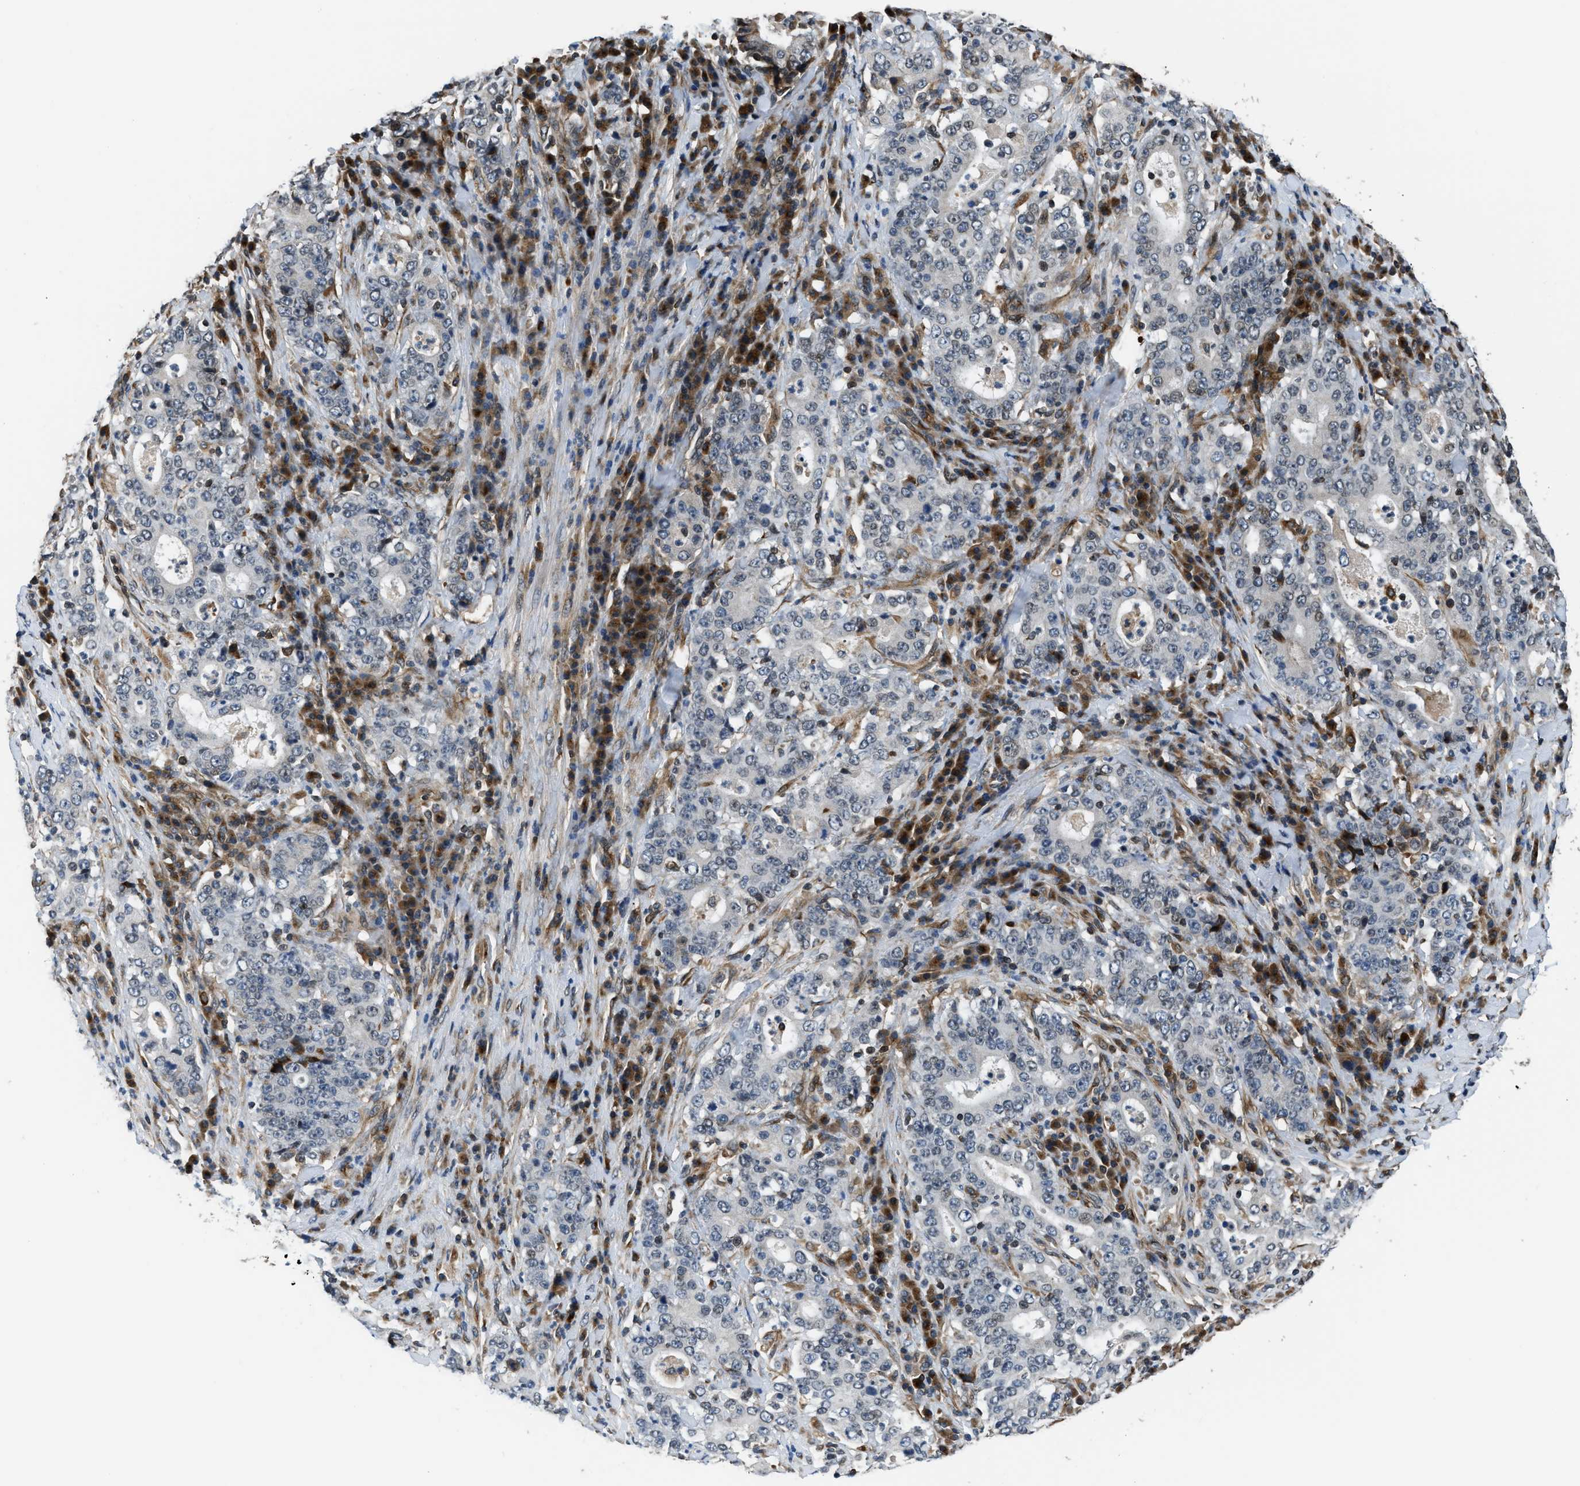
{"staining": {"intensity": "negative", "quantity": "none", "location": "none"}, "tissue": "stomach cancer", "cell_type": "Tumor cells", "image_type": "cancer", "snomed": [{"axis": "morphology", "description": "Normal tissue, NOS"}, {"axis": "morphology", "description": "Adenocarcinoma, NOS"}, {"axis": "topography", "description": "Stomach, upper"}, {"axis": "topography", "description": "Stomach"}], "caption": "Stomach cancer (adenocarcinoma) stained for a protein using immunohistochemistry (IHC) reveals no positivity tumor cells.", "gene": "RETREG3", "patient": {"sex": "male", "age": 59}}